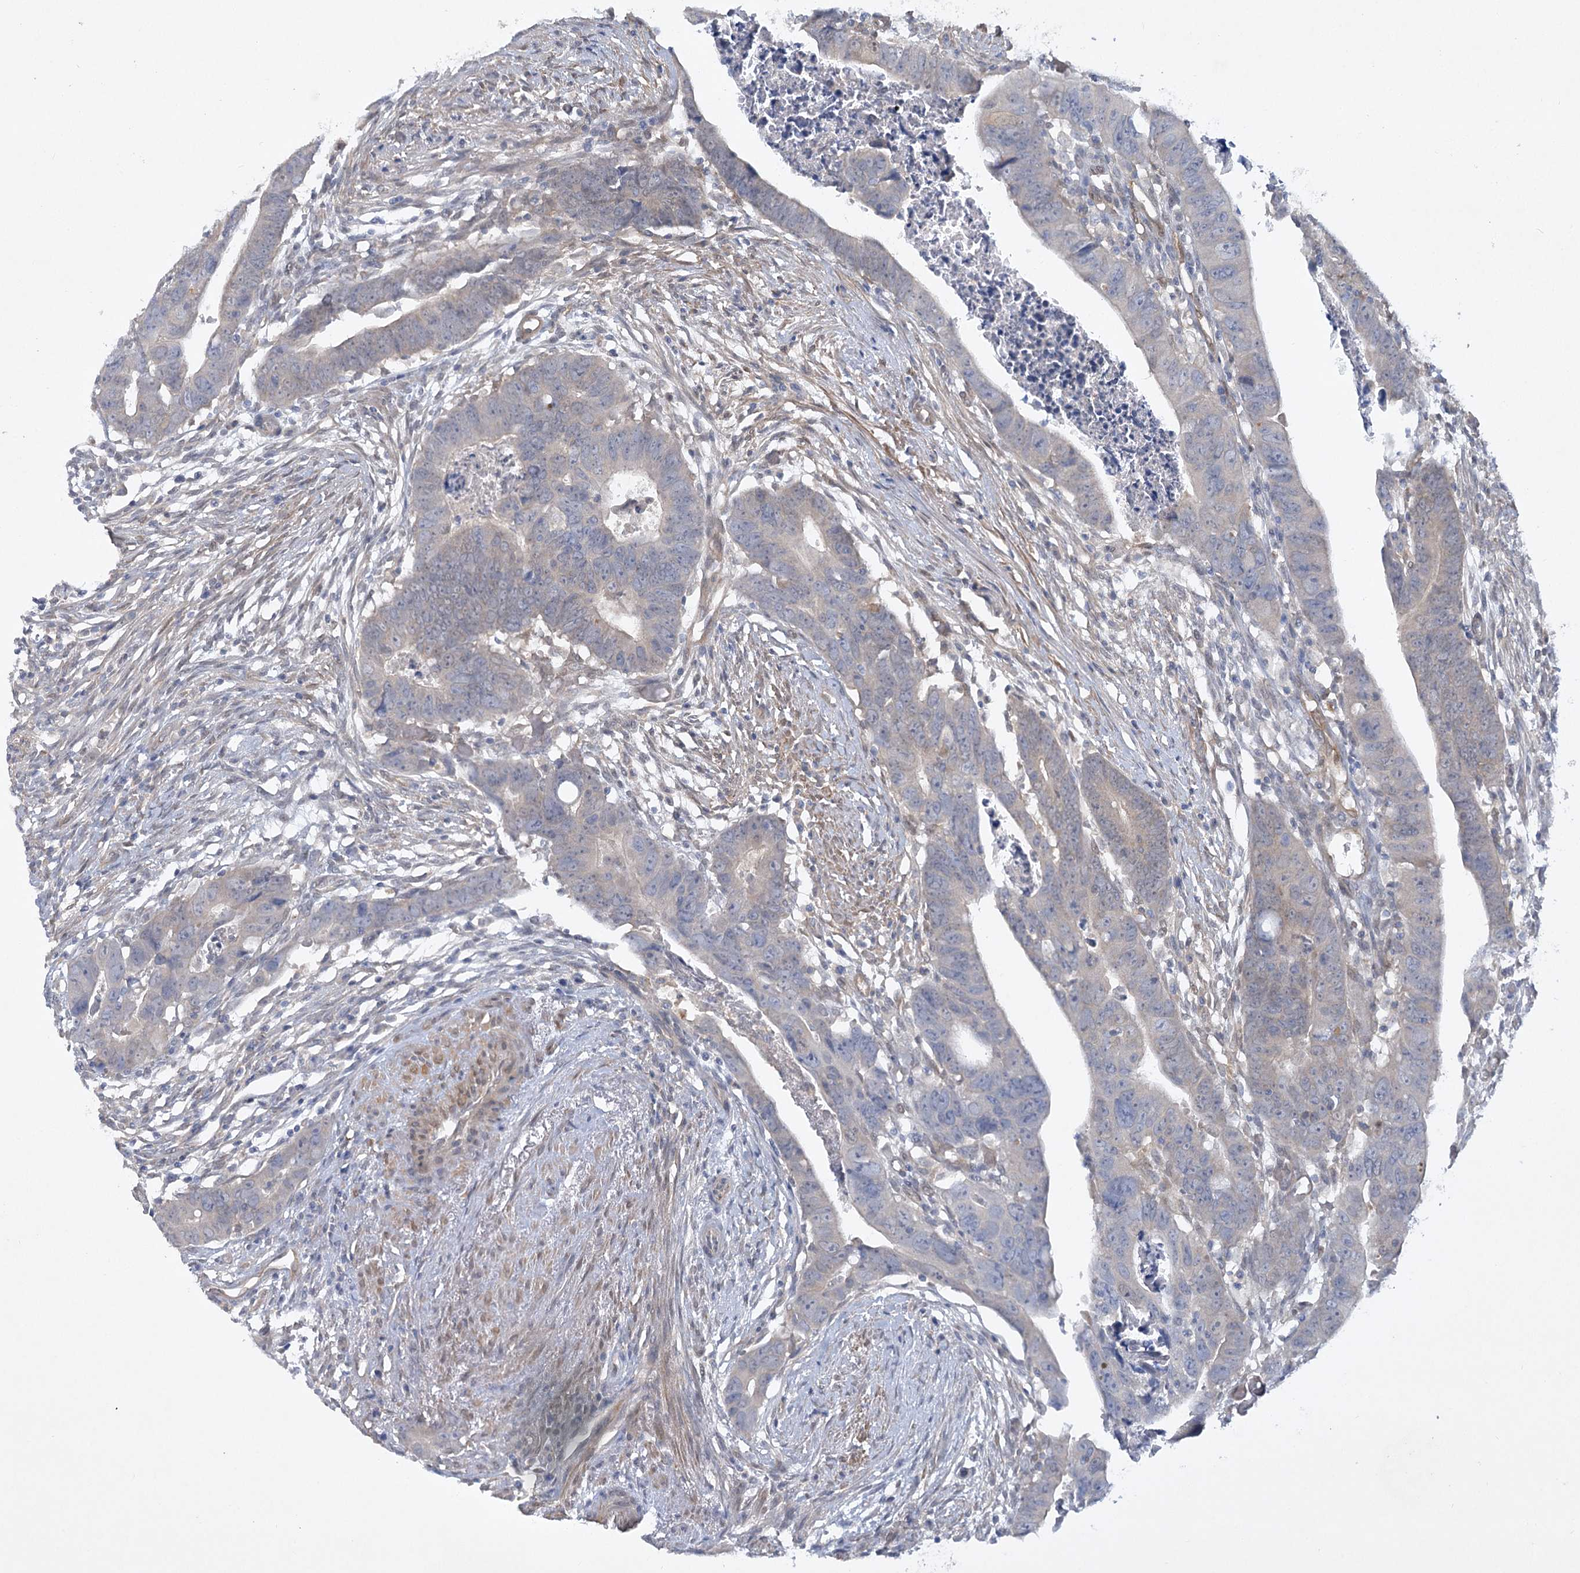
{"staining": {"intensity": "negative", "quantity": "none", "location": "none"}, "tissue": "colorectal cancer", "cell_type": "Tumor cells", "image_type": "cancer", "snomed": [{"axis": "morphology", "description": "Adenocarcinoma, NOS"}, {"axis": "topography", "description": "Rectum"}], "caption": "Colorectal cancer was stained to show a protein in brown. There is no significant positivity in tumor cells. The staining is performed using DAB (3,3'-diaminobenzidine) brown chromogen with nuclei counter-stained in using hematoxylin.", "gene": "AAMDC", "patient": {"sex": "female", "age": 65}}